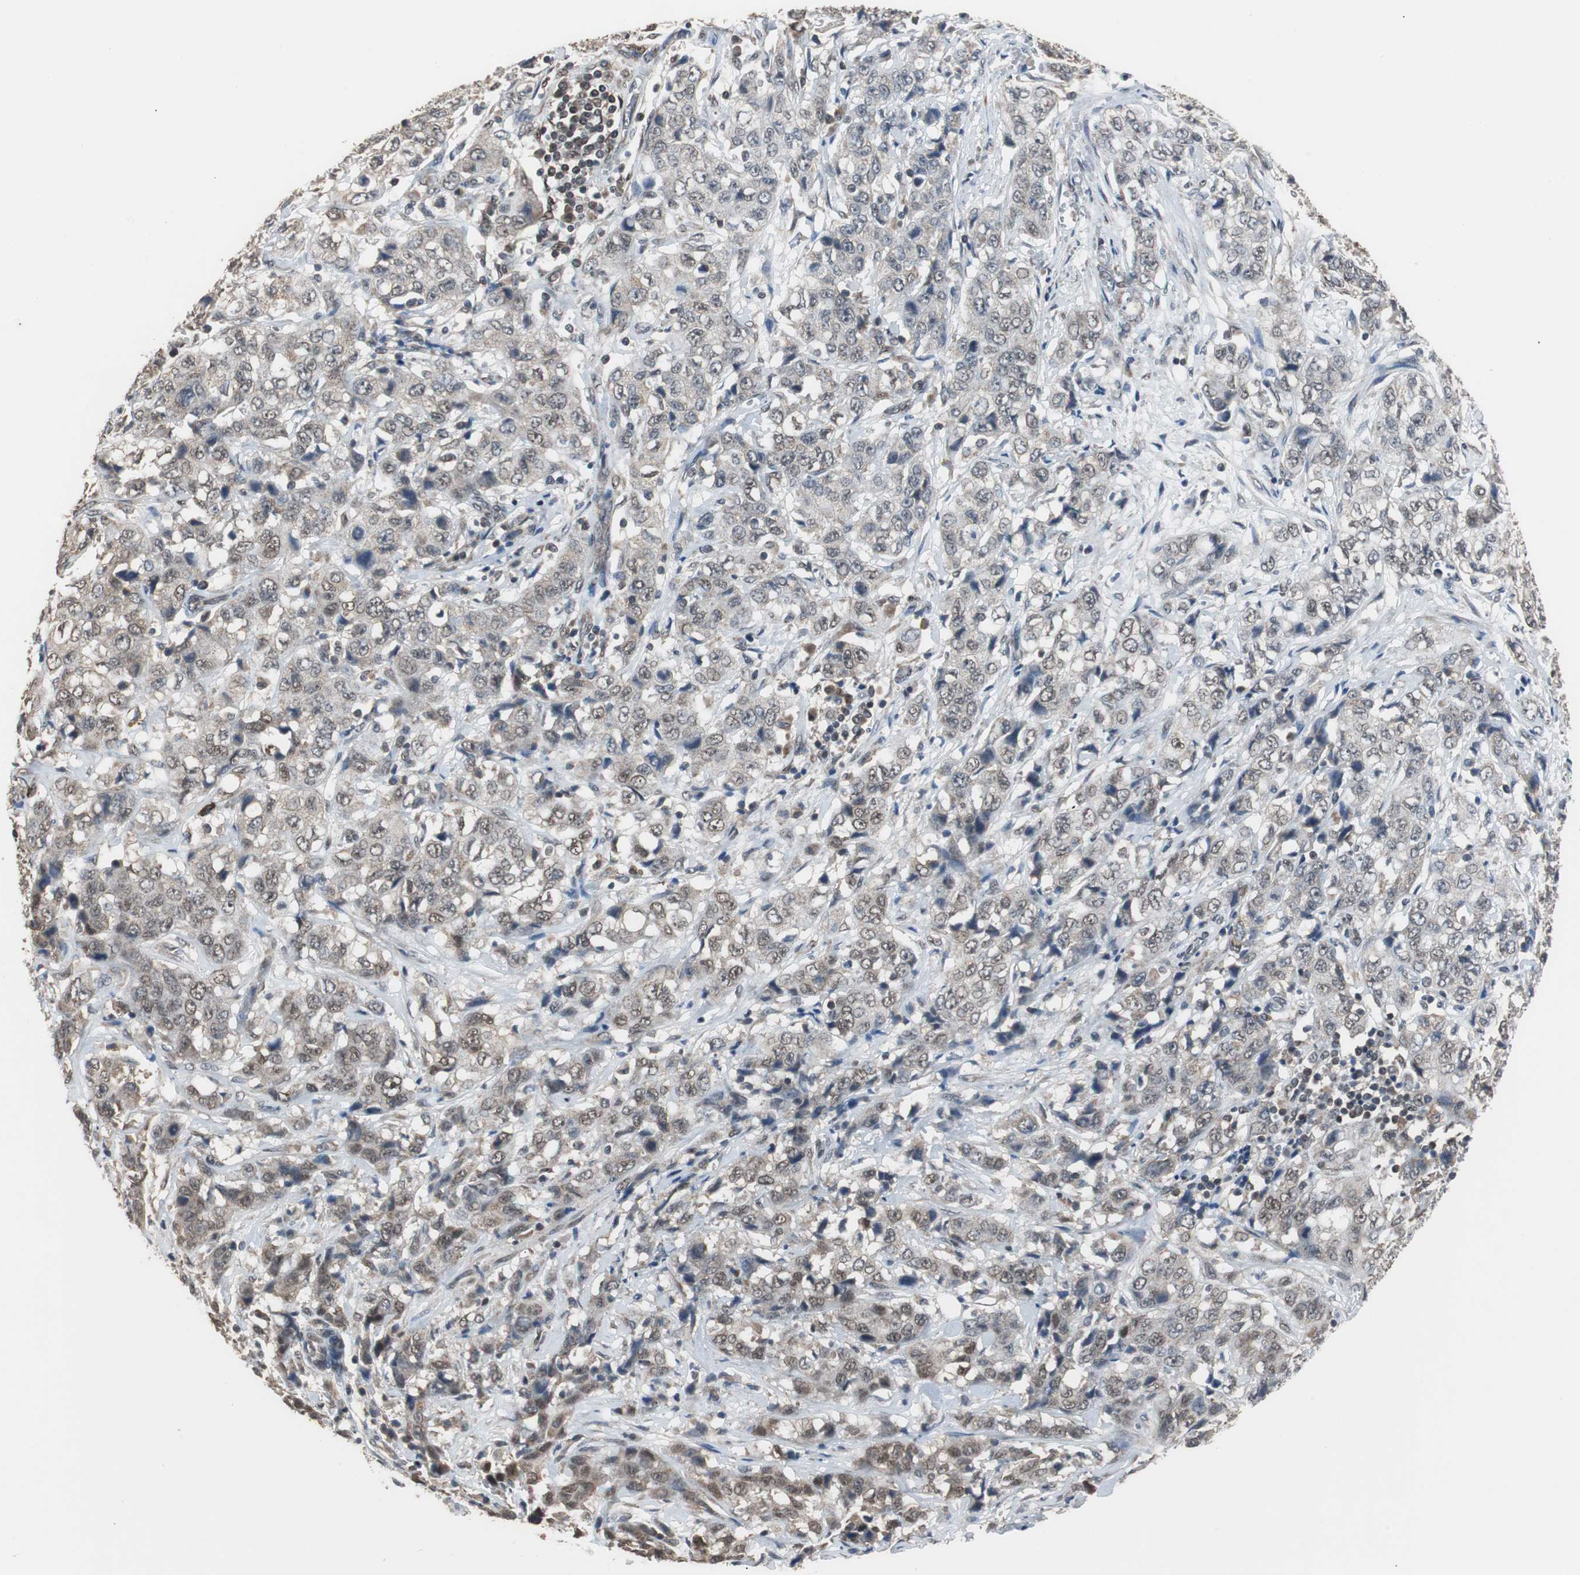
{"staining": {"intensity": "weak", "quantity": ">75%", "location": "nuclear"}, "tissue": "stomach cancer", "cell_type": "Tumor cells", "image_type": "cancer", "snomed": [{"axis": "morphology", "description": "Adenocarcinoma, NOS"}, {"axis": "topography", "description": "Stomach"}], "caption": "Brown immunohistochemical staining in adenocarcinoma (stomach) exhibits weak nuclear staining in about >75% of tumor cells. The protein of interest is shown in brown color, while the nuclei are stained blue.", "gene": "ZHX2", "patient": {"sex": "male", "age": 48}}